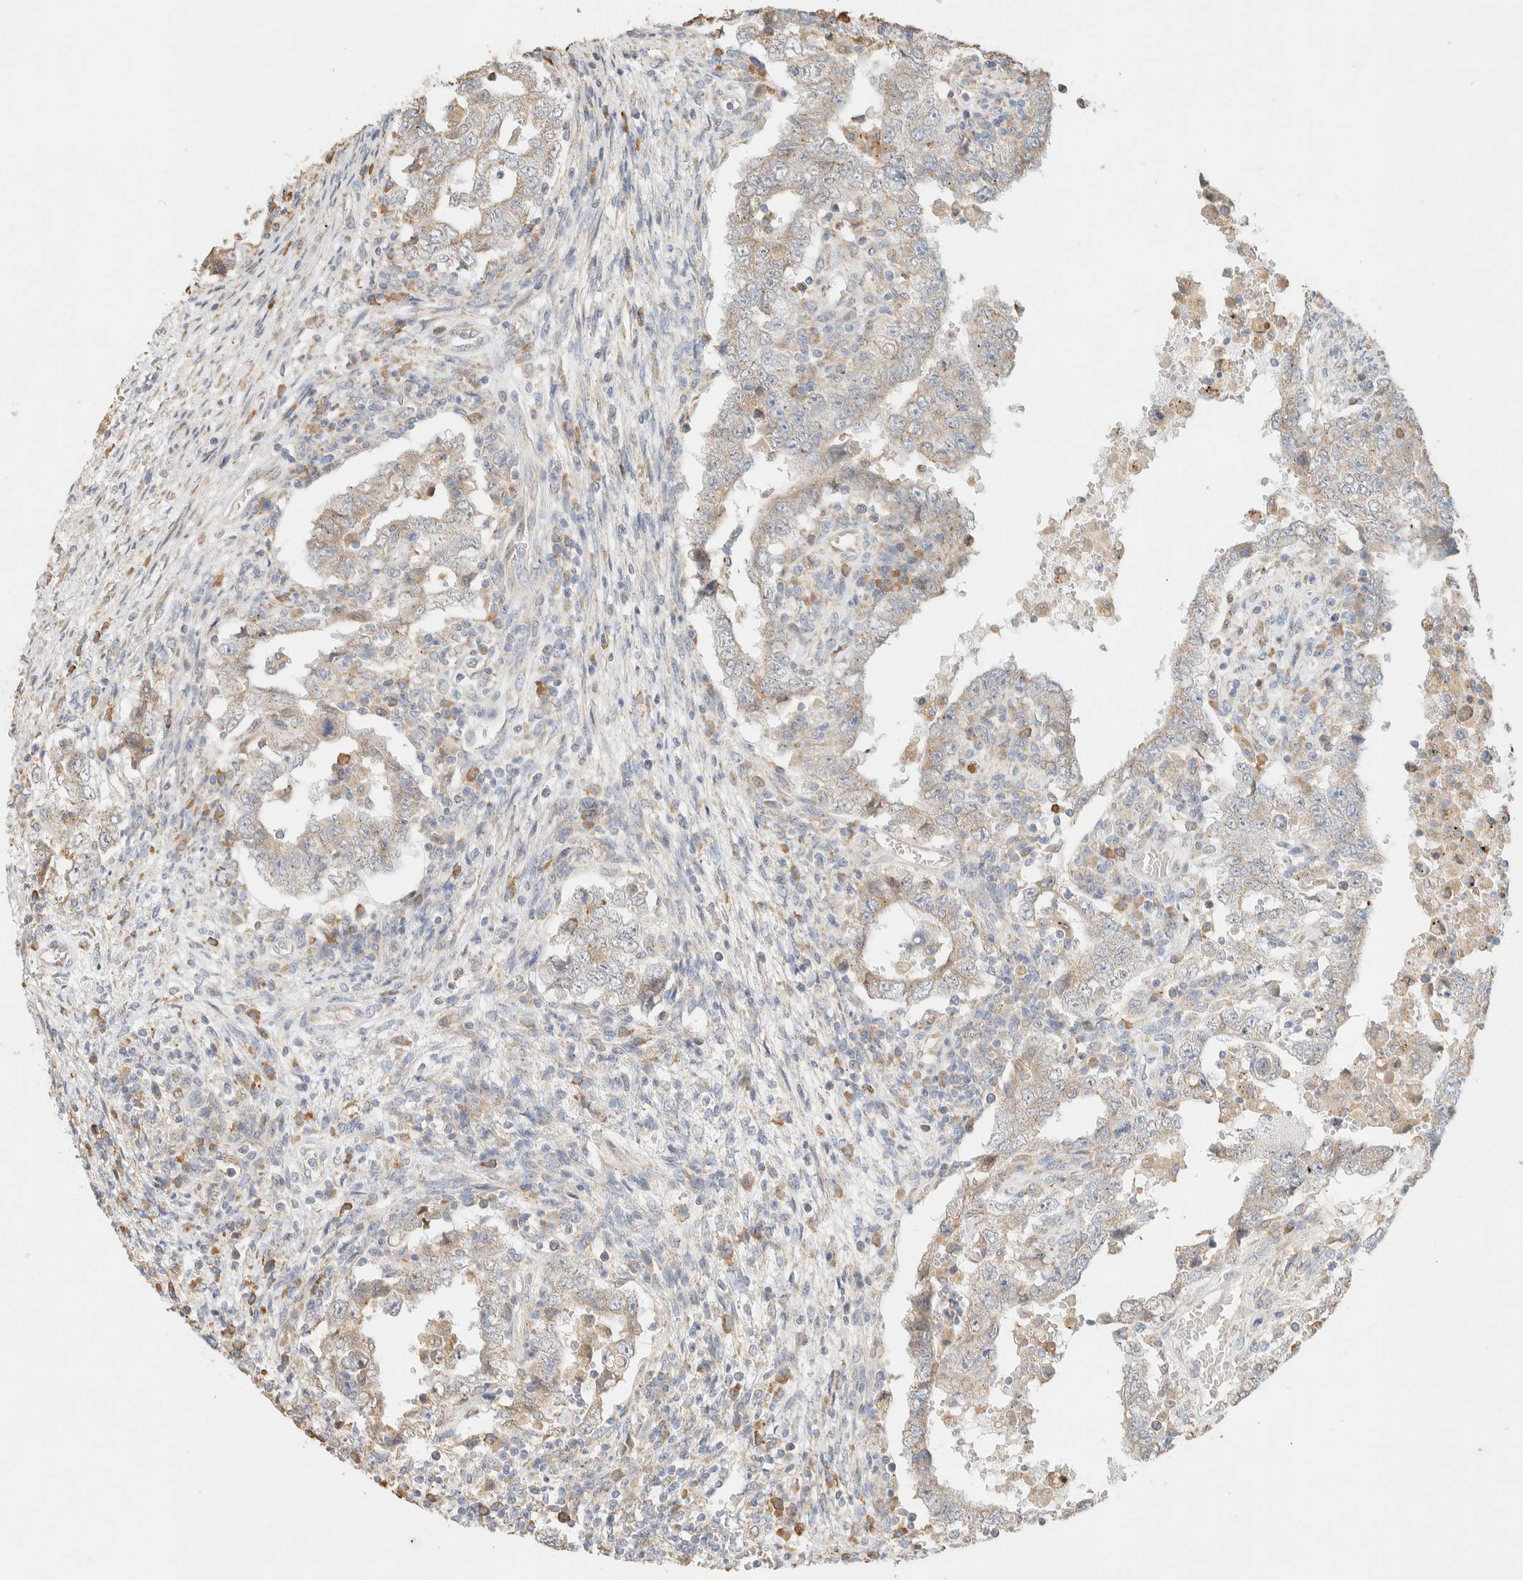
{"staining": {"intensity": "weak", "quantity": ">75%", "location": "cytoplasmic/membranous"}, "tissue": "testis cancer", "cell_type": "Tumor cells", "image_type": "cancer", "snomed": [{"axis": "morphology", "description": "Carcinoma, Embryonal, NOS"}, {"axis": "topography", "description": "Testis"}], "caption": "Immunohistochemical staining of human embryonal carcinoma (testis) reveals weak cytoplasmic/membranous protein expression in about >75% of tumor cells.", "gene": "TTC3", "patient": {"sex": "male", "age": 26}}